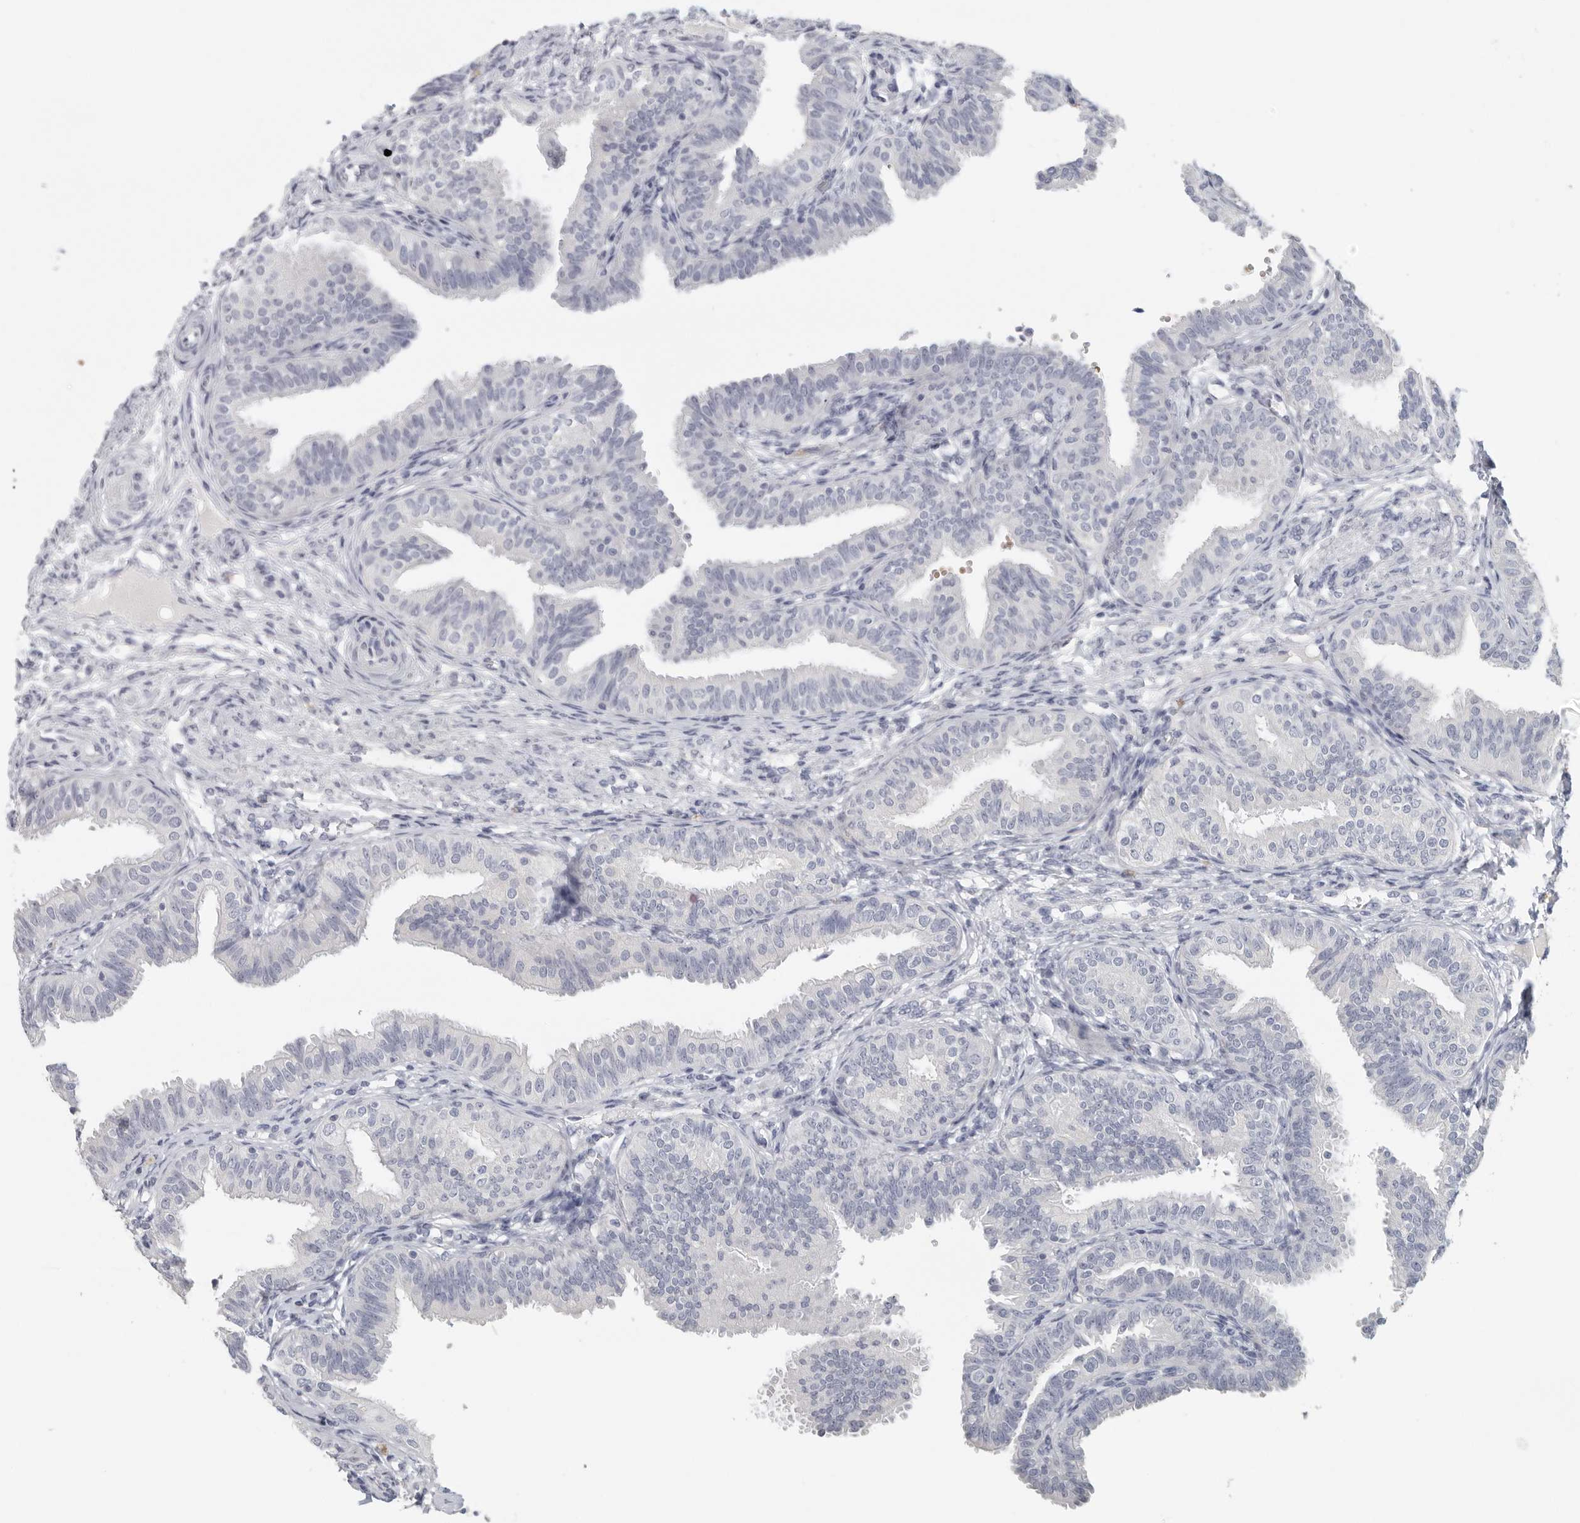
{"staining": {"intensity": "negative", "quantity": "none", "location": "none"}, "tissue": "fallopian tube", "cell_type": "Glandular cells", "image_type": "normal", "snomed": [{"axis": "morphology", "description": "Normal tissue, NOS"}, {"axis": "topography", "description": "Fallopian tube"}], "caption": "Immunohistochemistry (IHC) histopathology image of unremarkable human fallopian tube stained for a protein (brown), which demonstrates no expression in glandular cells.", "gene": "DNAJC11", "patient": {"sex": "female", "age": 35}}